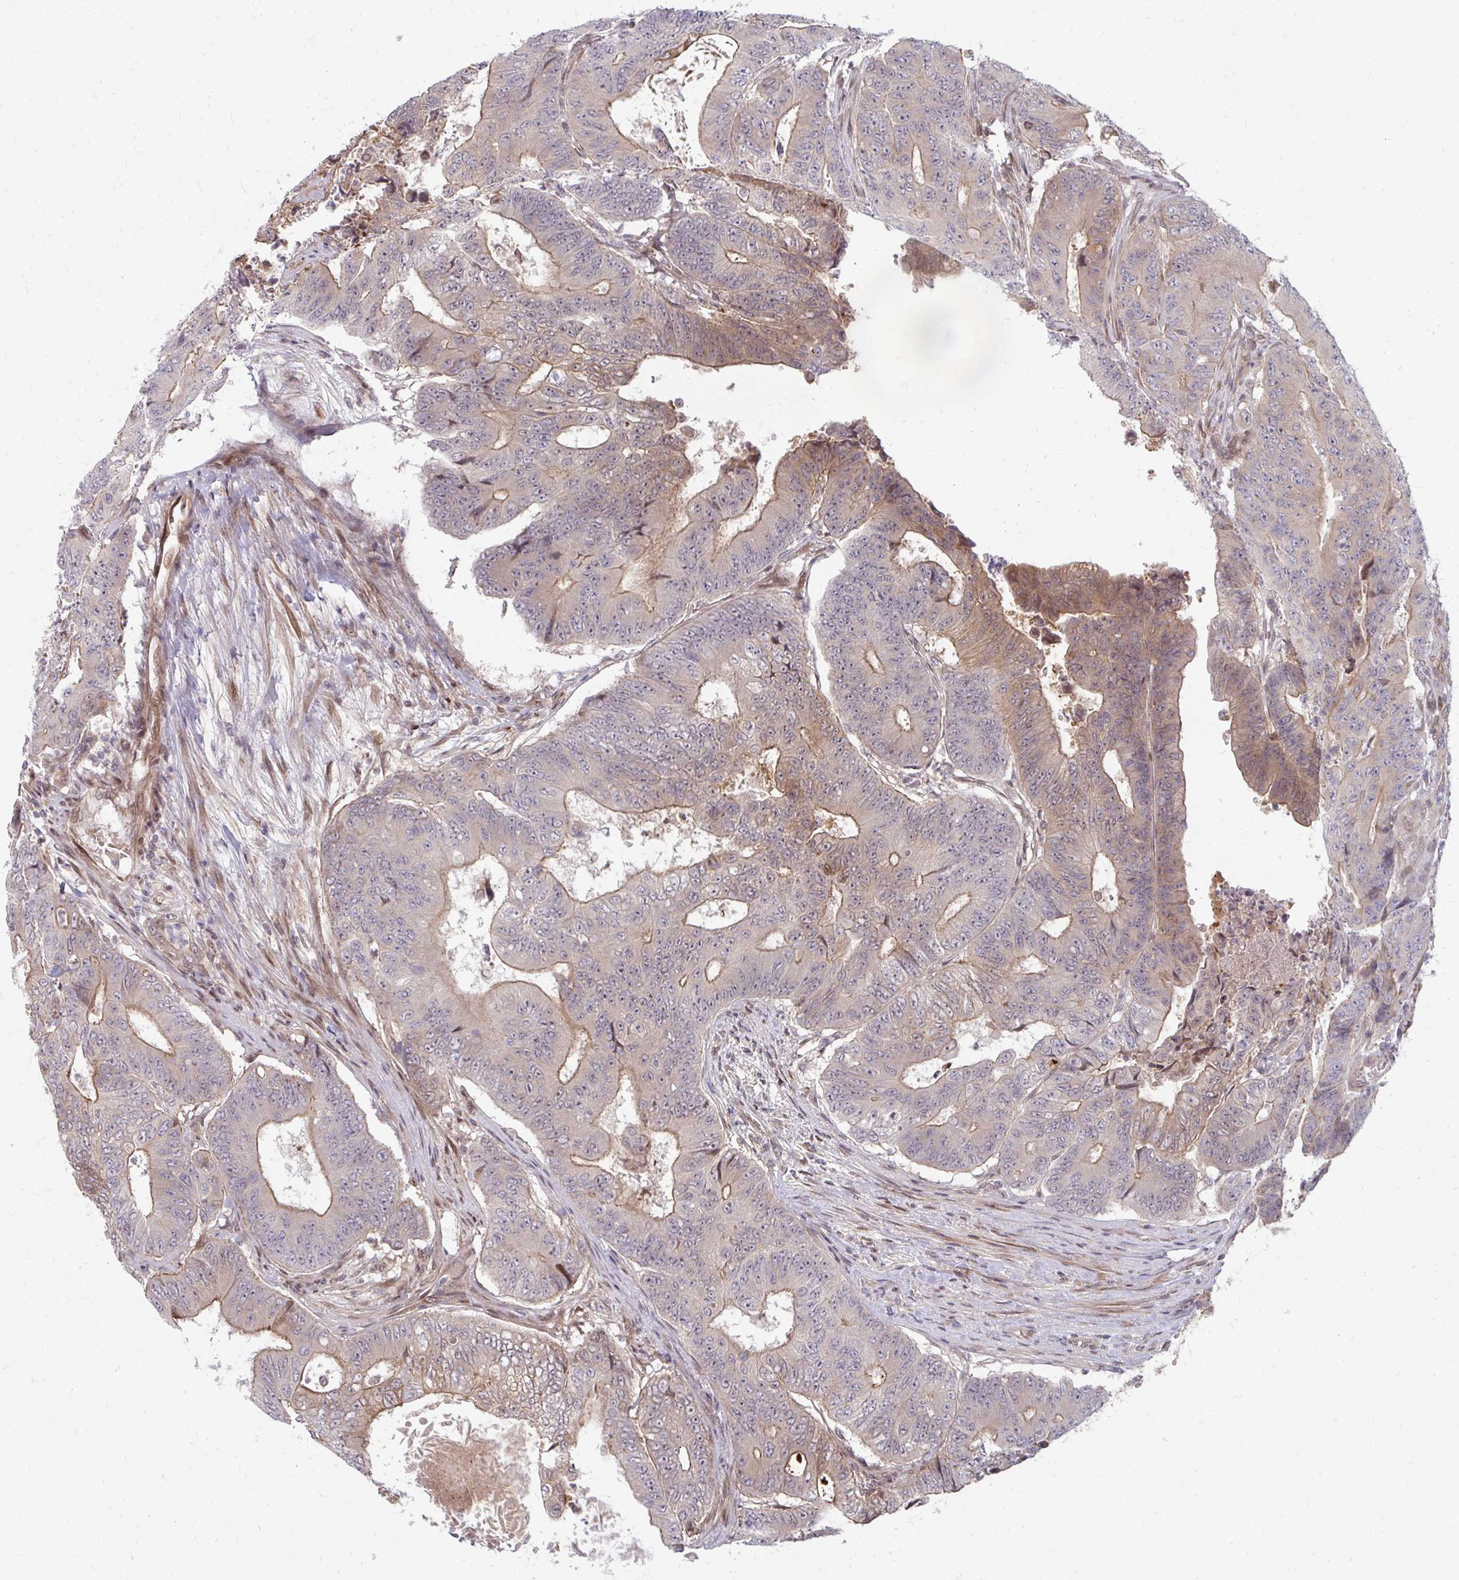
{"staining": {"intensity": "moderate", "quantity": "25%-75%", "location": "cytoplasmic/membranous"}, "tissue": "colorectal cancer", "cell_type": "Tumor cells", "image_type": "cancer", "snomed": [{"axis": "morphology", "description": "Adenocarcinoma, NOS"}, {"axis": "topography", "description": "Colon"}], "caption": "Adenocarcinoma (colorectal) tissue demonstrates moderate cytoplasmic/membranous positivity in approximately 25%-75% of tumor cells, visualized by immunohistochemistry.", "gene": "ZNF285", "patient": {"sex": "female", "age": 48}}